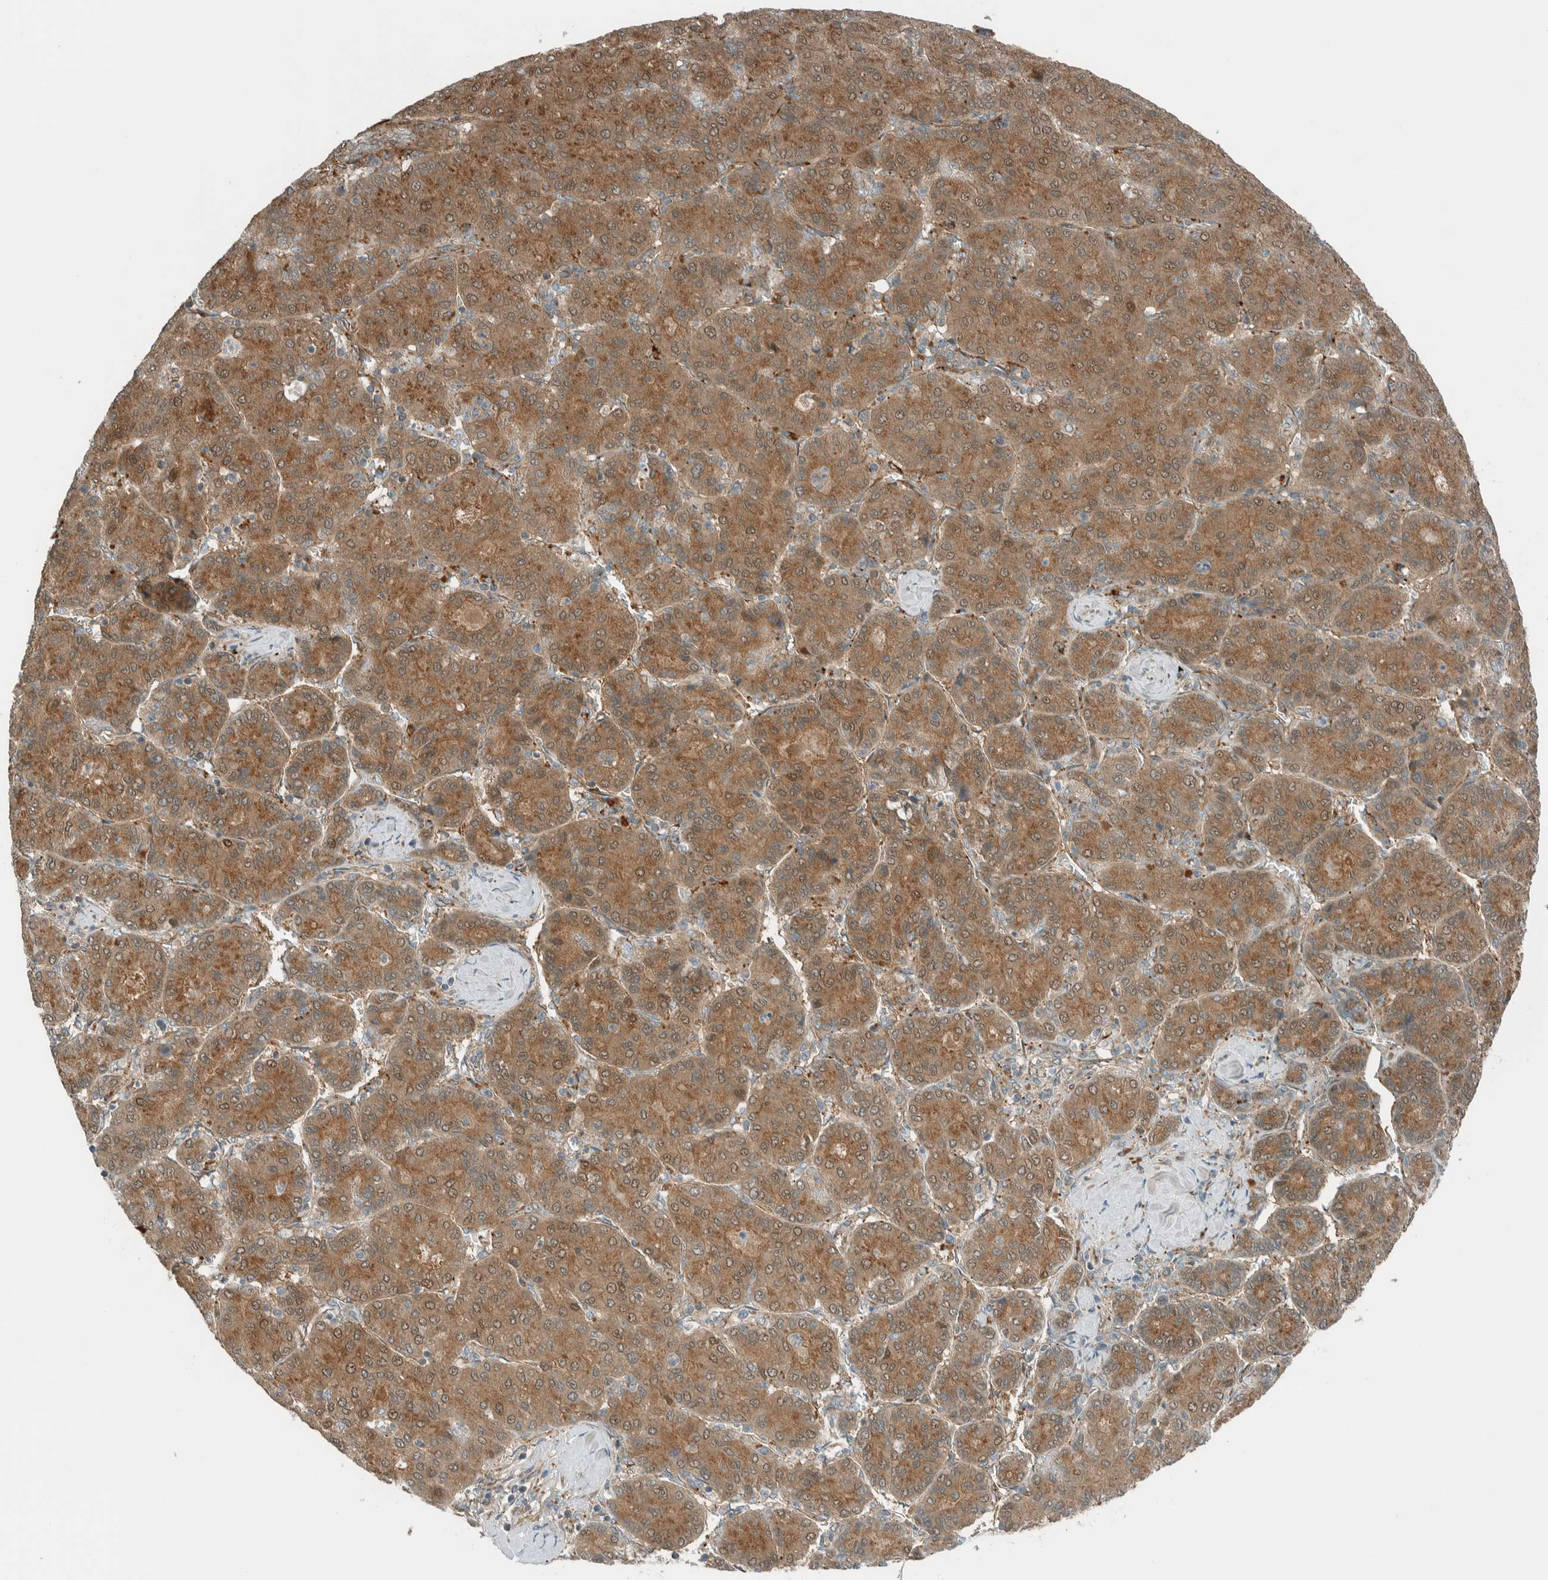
{"staining": {"intensity": "moderate", "quantity": ">75%", "location": "cytoplasmic/membranous,nuclear"}, "tissue": "liver cancer", "cell_type": "Tumor cells", "image_type": "cancer", "snomed": [{"axis": "morphology", "description": "Carcinoma, Hepatocellular, NOS"}, {"axis": "topography", "description": "Liver"}], "caption": "An immunohistochemistry (IHC) histopathology image of tumor tissue is shown. Protein staining in brown highlights moderate cytoplasmic/membranous and nuclear positivity in liver hepatocellular carcinoma within tumor cells.", "gene": "EXOC7", "patient": {"sex": "male", "age": 65}}